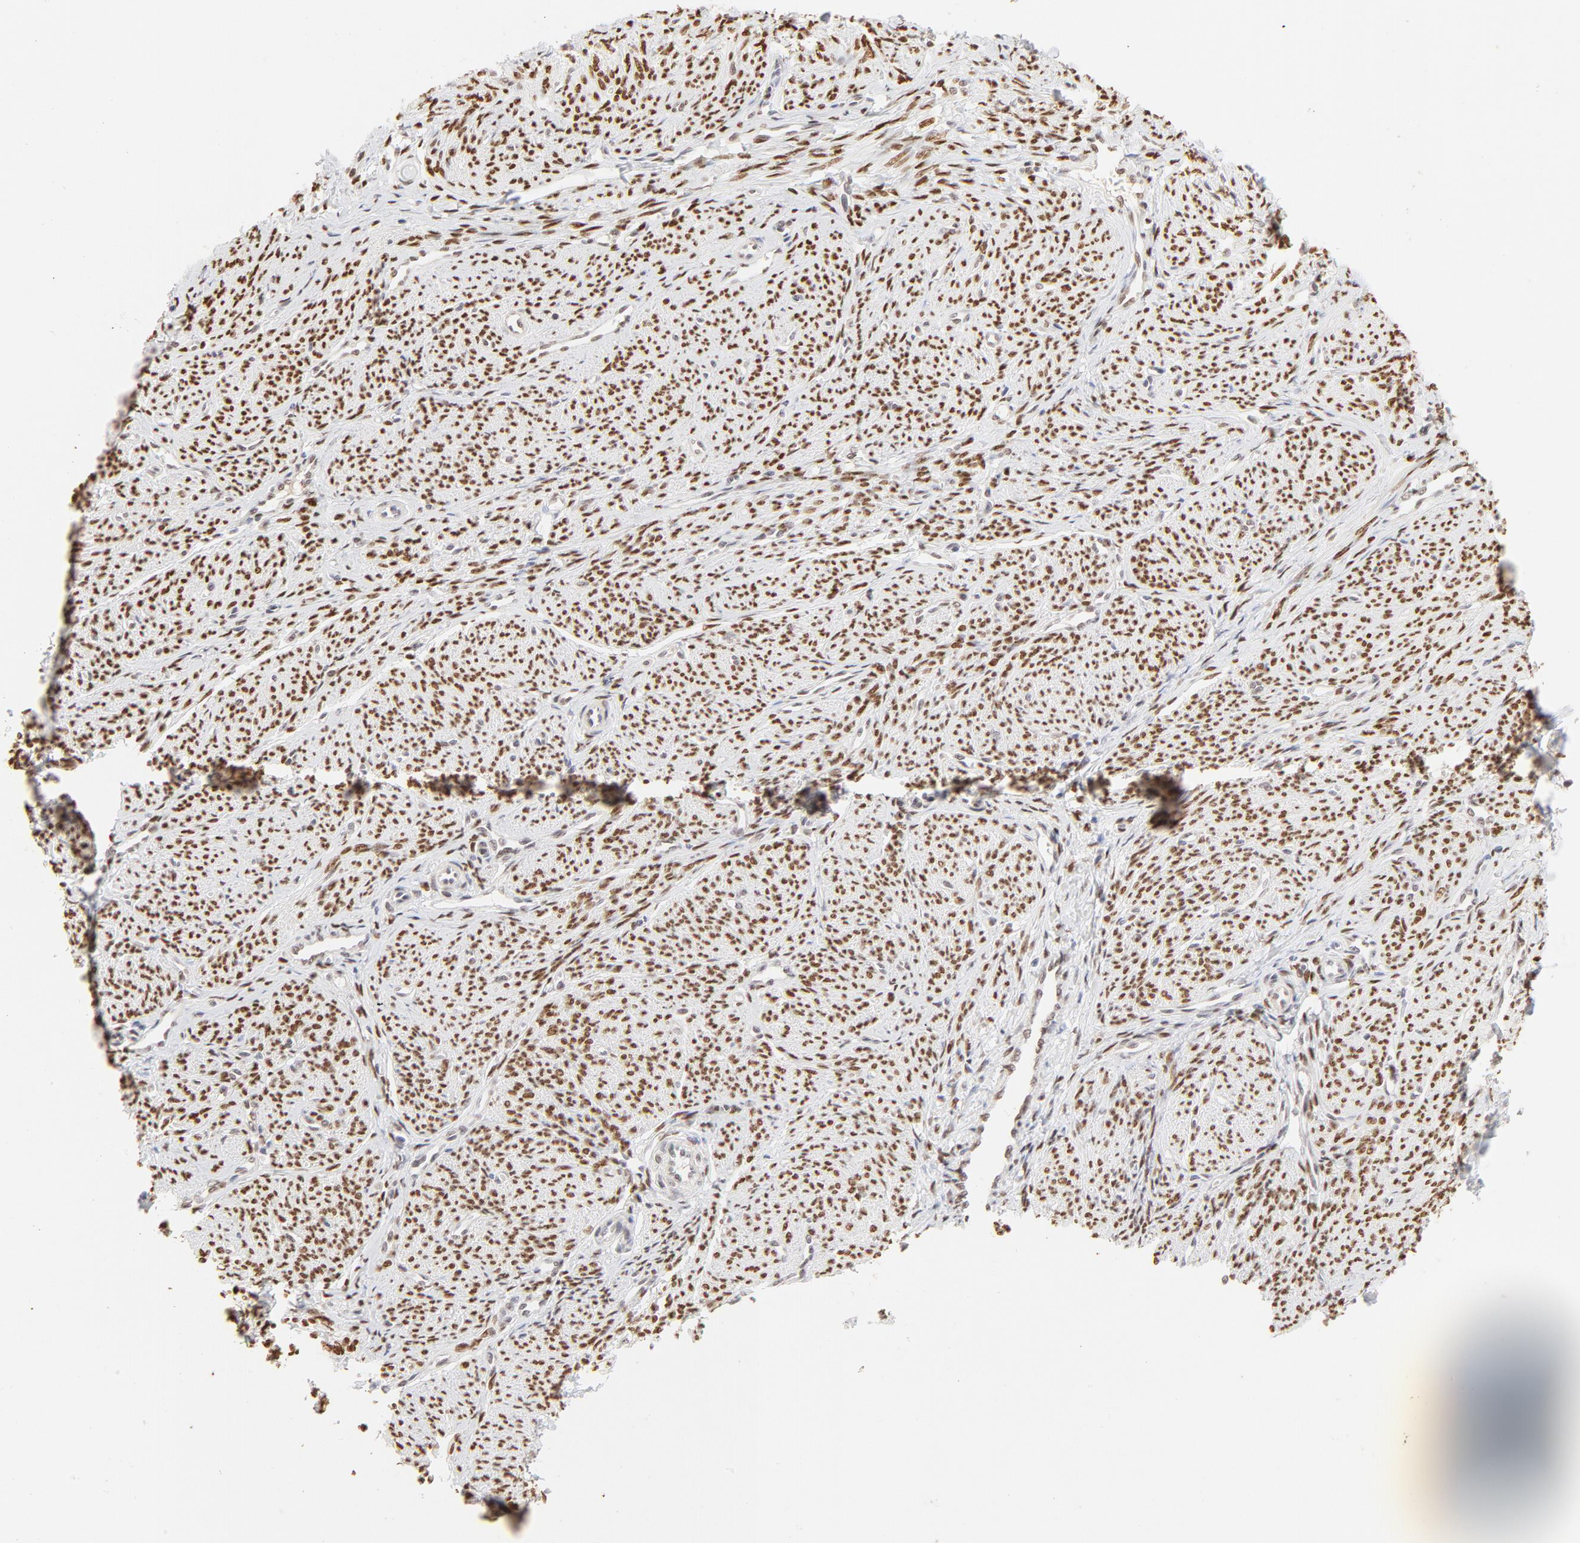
{"staining": {"intensity": "moderate", "quantity": ">75%", "location": "nuclear"}, "tissue": "smooth muscle", "cell_type": "Smooth muscle cells", "image_type": "normal", "snomed": [{"axis": "morphology", "description": "Normal tissue, NOS"}, {"axis": "topography", "description": "Smooth muscle"}], "caption": "Immunohistochemistry photomicrograph of benign smooth muscle stained for a protein (brown), which demonstrates medium levels of moderate nuclear expression in about >75% of smooth muscle cells.", "gene": "PBX1", "patient": {"sex": "female", "age": 65}}